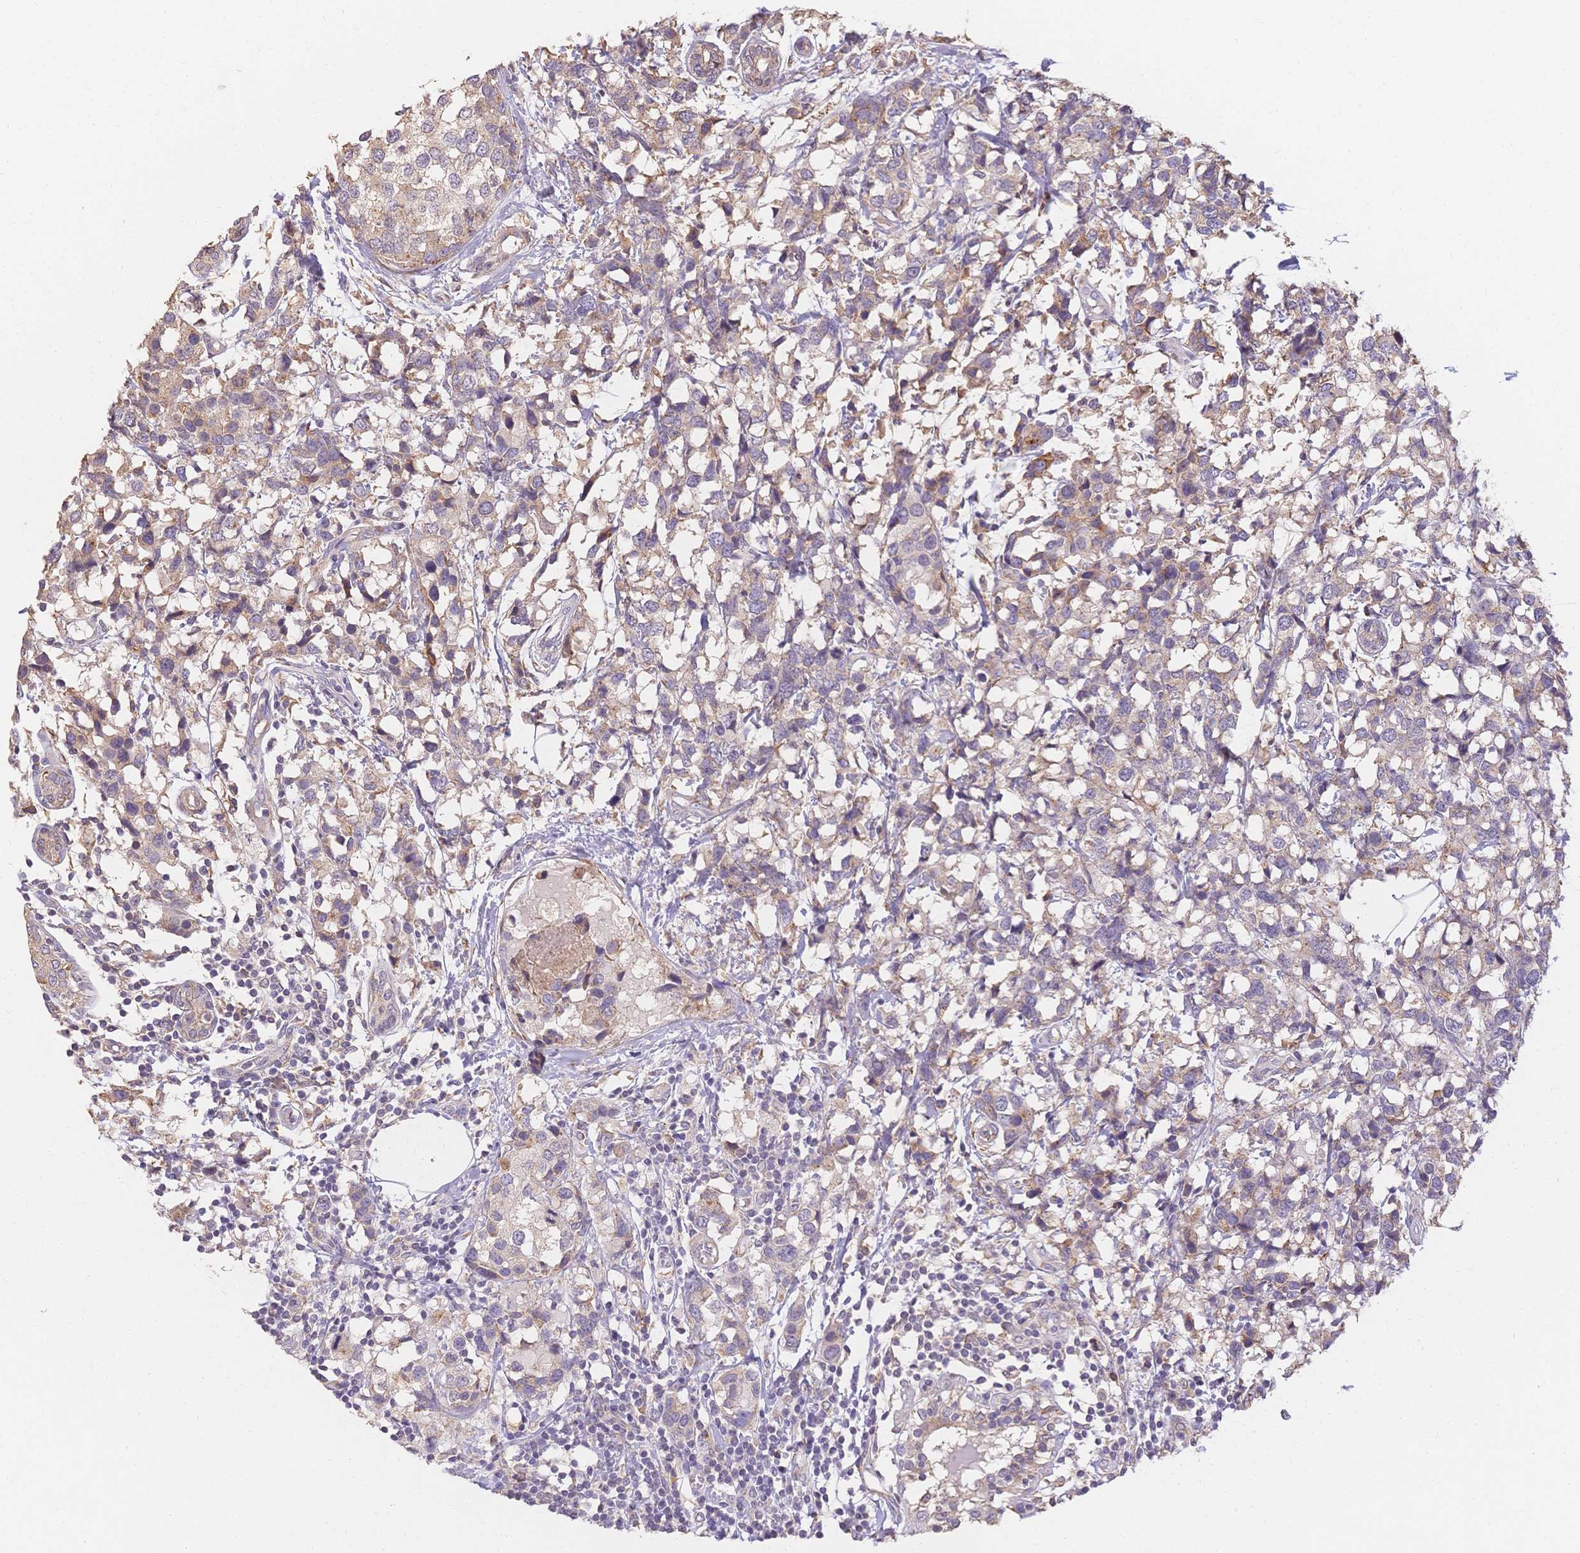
{"staining": {"intensity": "weak", "quantity": "25%-75%", "location": "cytoplasmic/membranous"}, "tissue": "breast cancer", "cell_type": "Tumor cells", "image_type": "cancer", "snomed": [{"axis": "morphology", "description": "Lobular carcinoma"}, {"axis": "topography", "description": "Breast"}], "caption": "Tumor cells reveal low levels of weak cytoplasmic/membranous staining in approximately 25%-75% of cells in breast cancer. (DAB IHC with brightfield microscopy, high magnification).", "gene": "HS3ST5", "patient": {"sex": "female", "age": 59}}